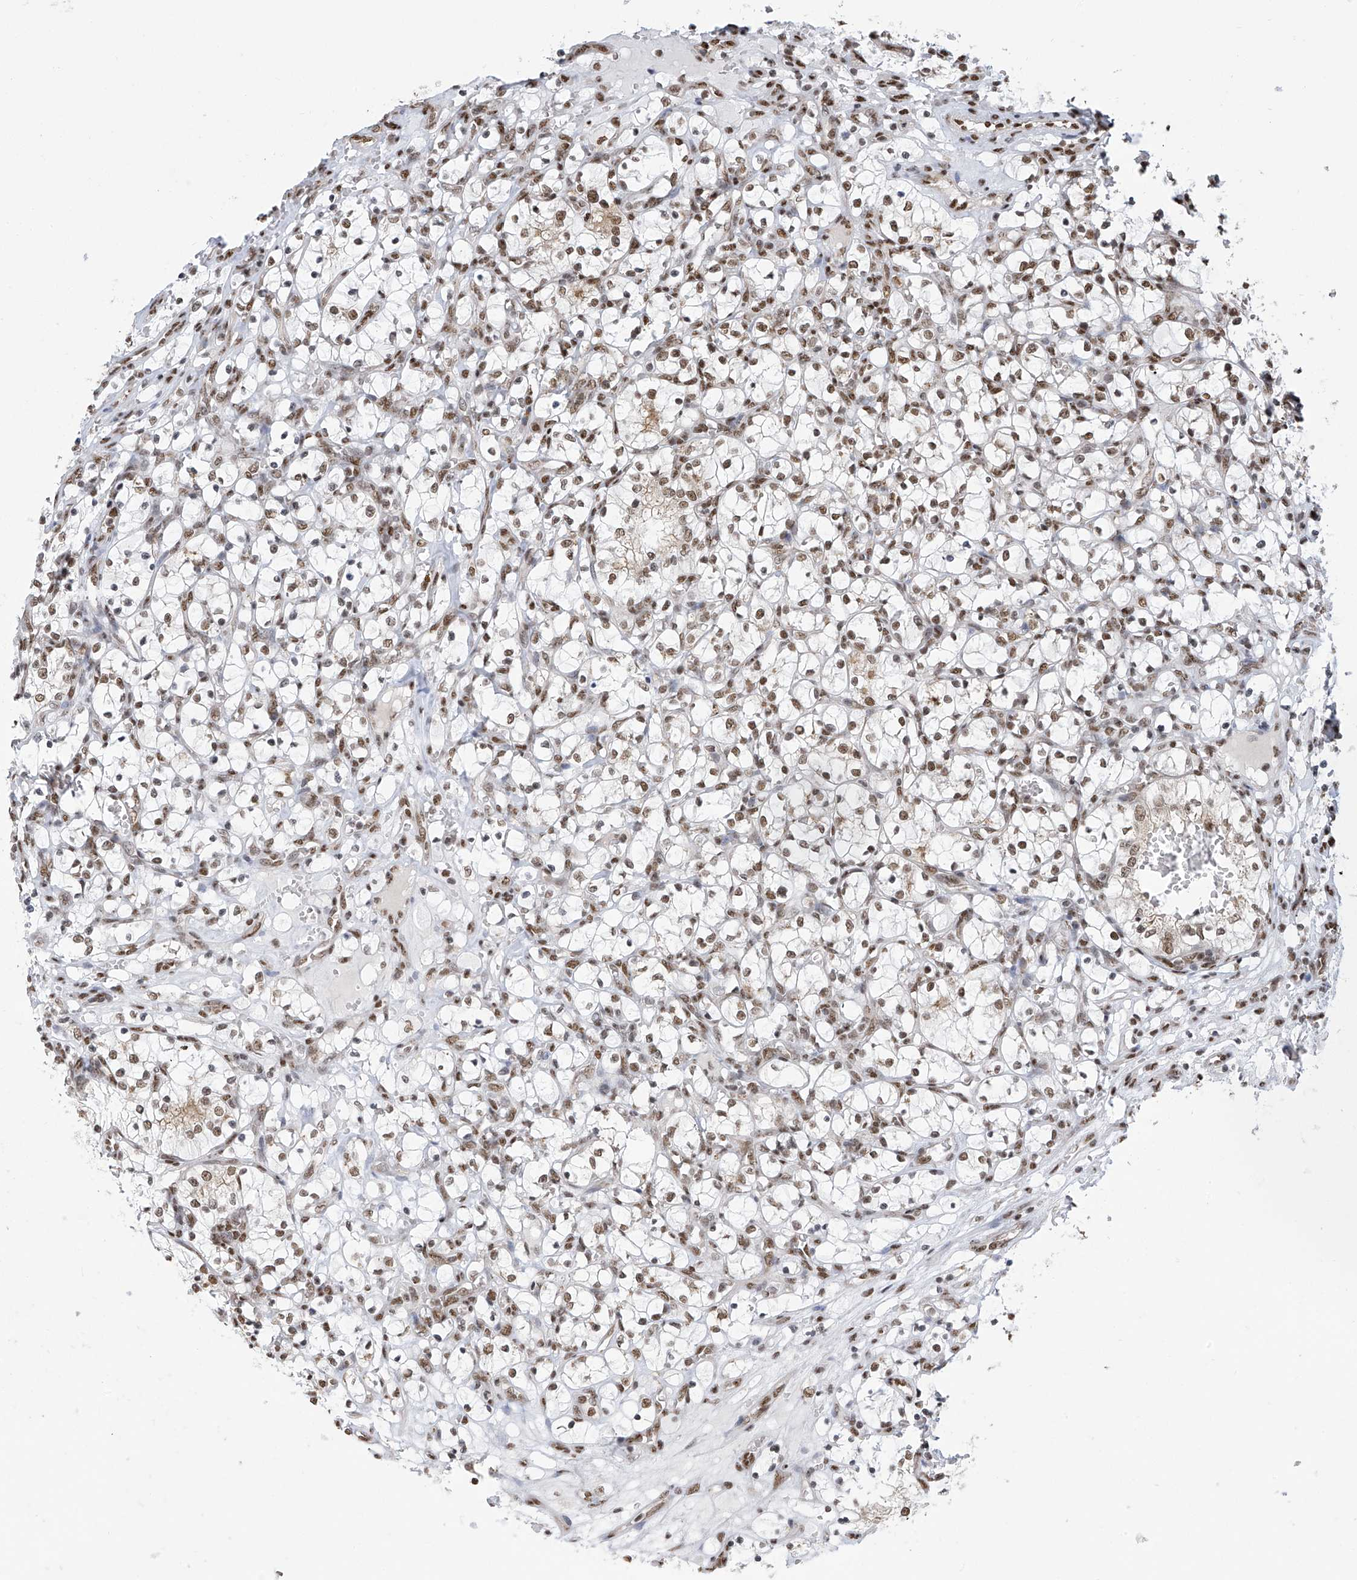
{"staining": {"intensity": "moderate", "quantity": ">75%", "location": "nuclear"}, "tissue": "renal cancer", "cell_type": "Tumor cells", "image_type": "cancer", "snomed": [{"axis": "morphology", "description": "Adenocarcinoma, NOS"}, {"axis": "topography", "description": "Kidney"}], "caption": "Human renal cancer (adenocarcinoma) stained with a brown dye shows moderate nuclear positive positivity in about >75% of tumor cells.", "gene": "APLF", "patient": {"sex": "female", "age": 69}}